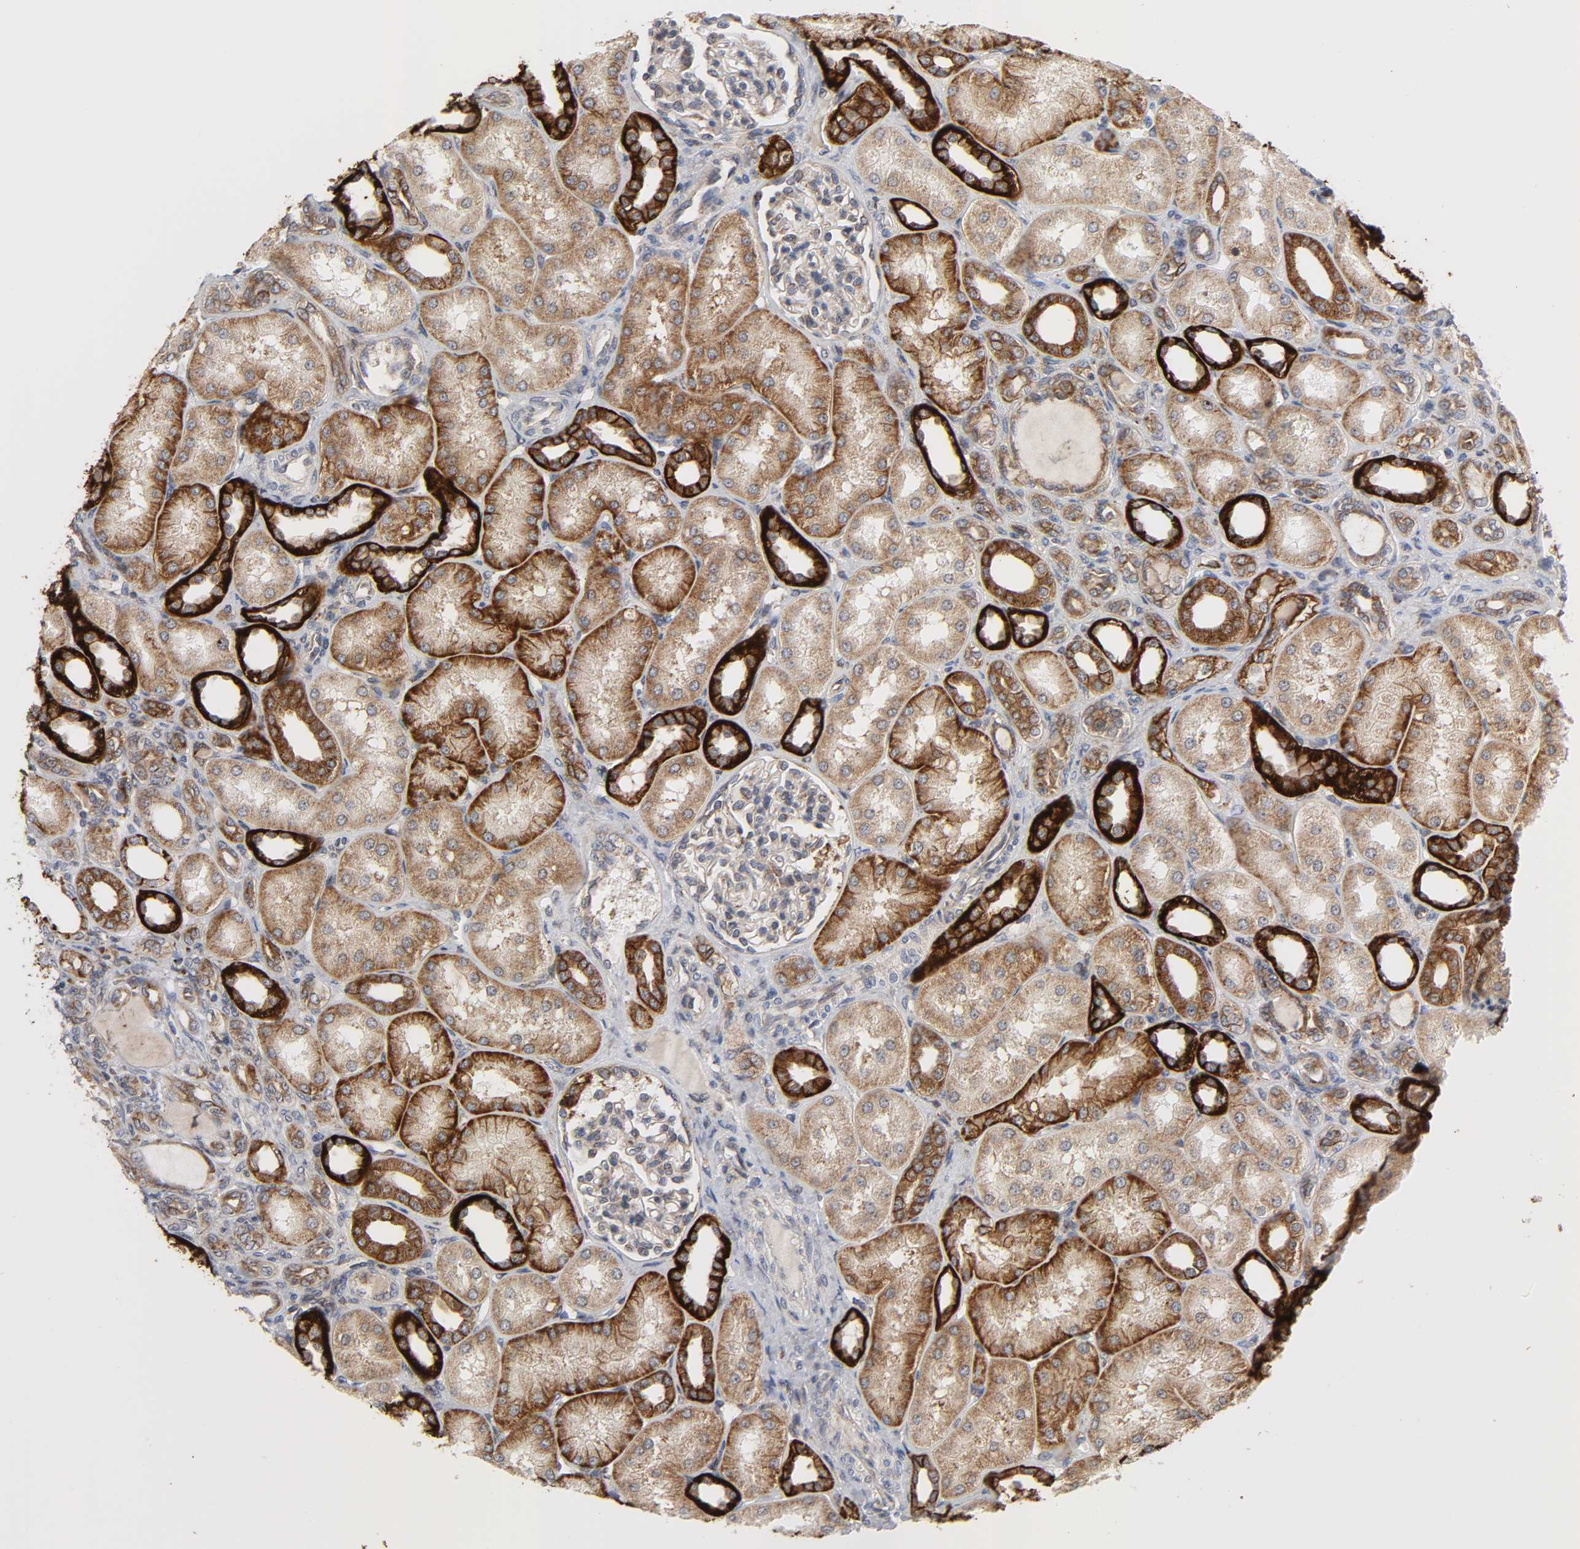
{"staining": {"intensity": "moderate", "quantity": ">75%", "location": "cytoplasmic/membranous"}, "tissue": "kidney", "cell_type": "Cells in glomeruli", "image_type": "normal", "snomed": [{"axis": "morphology", "description": "Normal tissue, NOS"}, {"axis": "topography", "description": "Kidney"}], "caption": "Brown immunohistochemical staining in unremarkable human kidney demonstrates moderate cytoplasmic/membranous staining in approximately >75% of cells in glomeruli.", "gene": "BAX", "patient": {"sex": "male", "age": 7}}